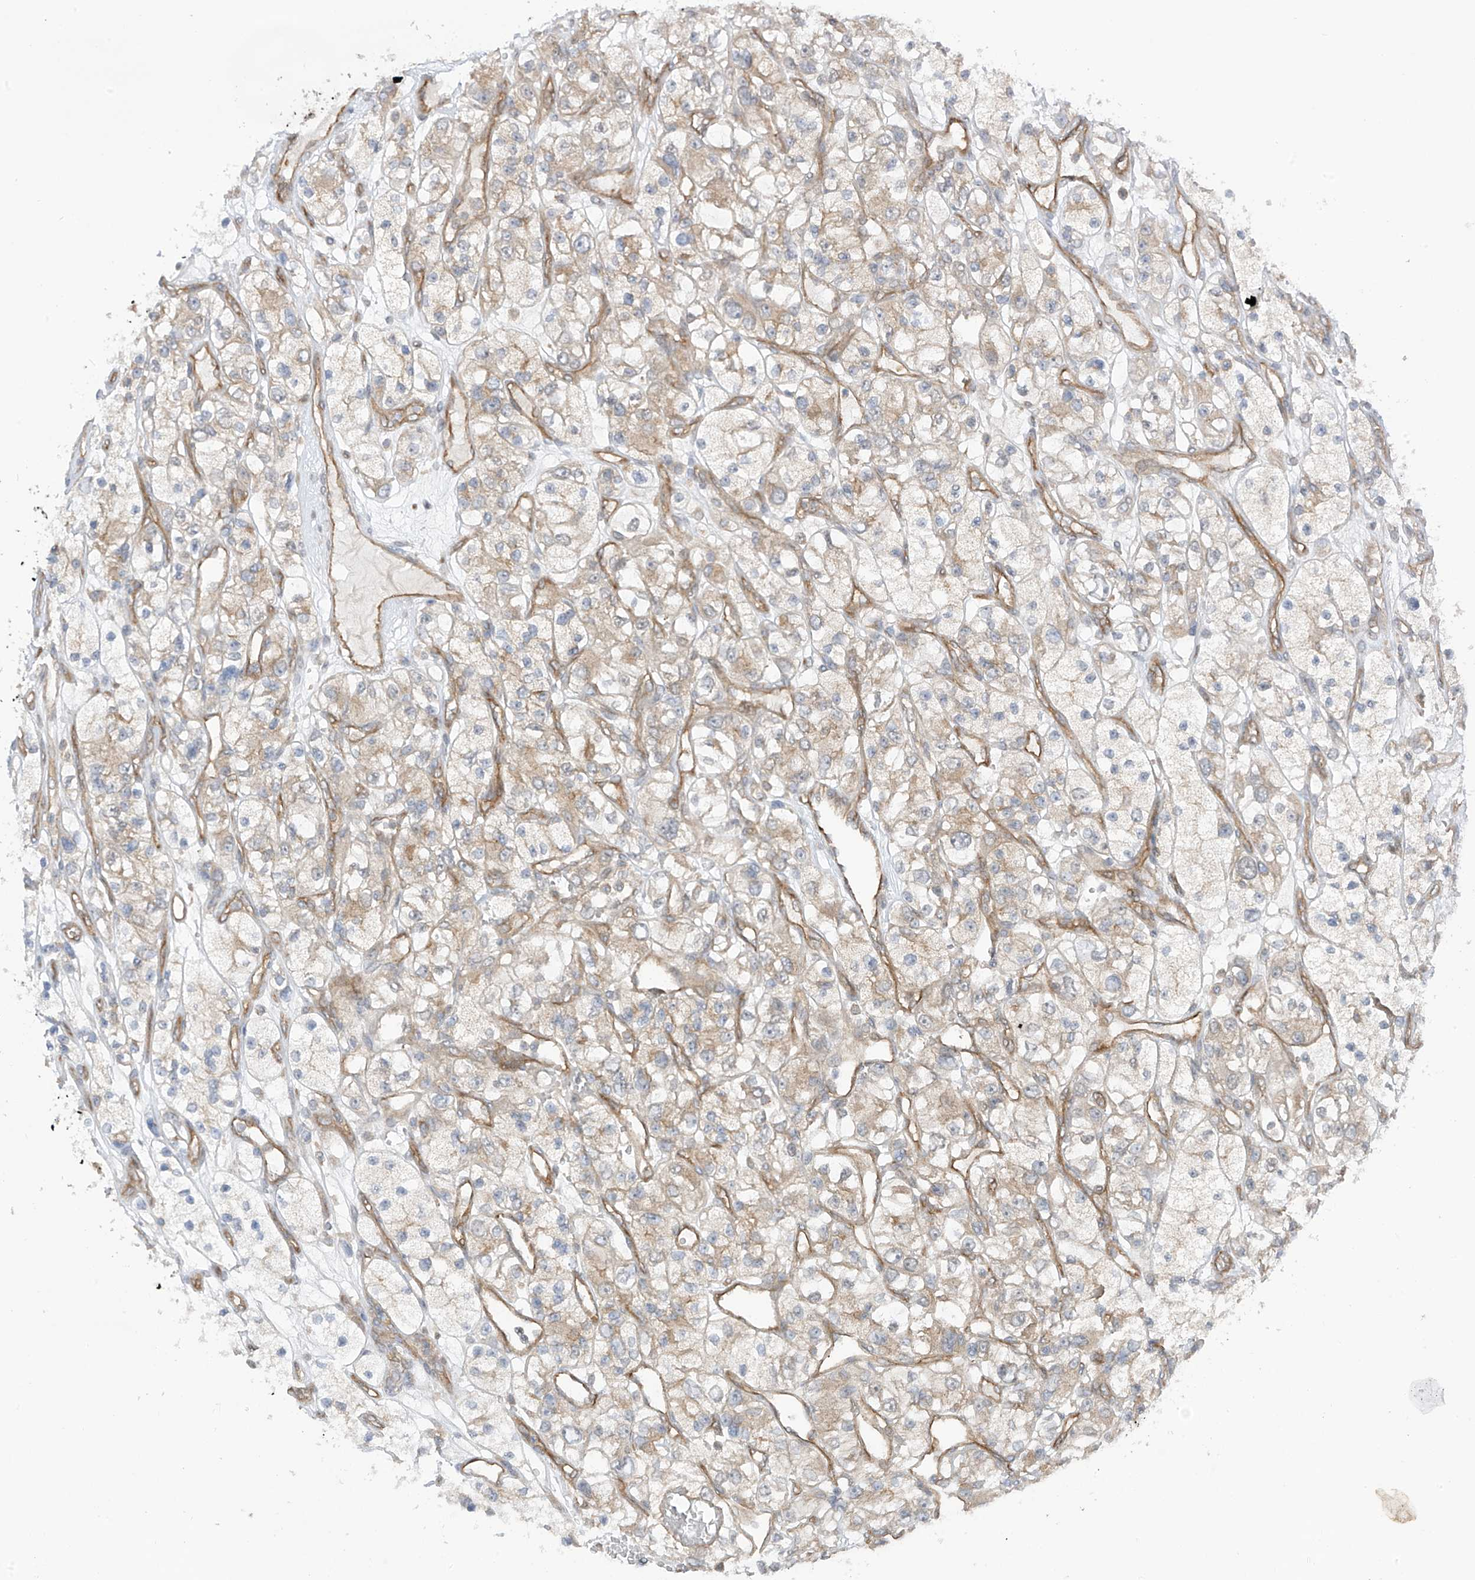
{"staining": {"intensity": "weak", "quantity": "25%-75%", "location": "cytoplasmic/membranous"}, "tissue": "renal cancer", "cell_type": "Tumor cells", "image_type": "cancer", "snomed": [{"axis": "morphology", "description": "Adenocarcinoma, NOS"}, {"axis": "topography", "description": "Kidney"}], "caption": "High-magnification brightfield microscopy of adenocarcinoma (renal) stained with DAB (brown) and counterstained with hematoxylin (blue). tumor cells exhibit weak cytoplasmic/membranous staining is seen in approximately25%-75% of cells.", "gene": "REPS1", "patient": {"sex": "female", "age": 57}}